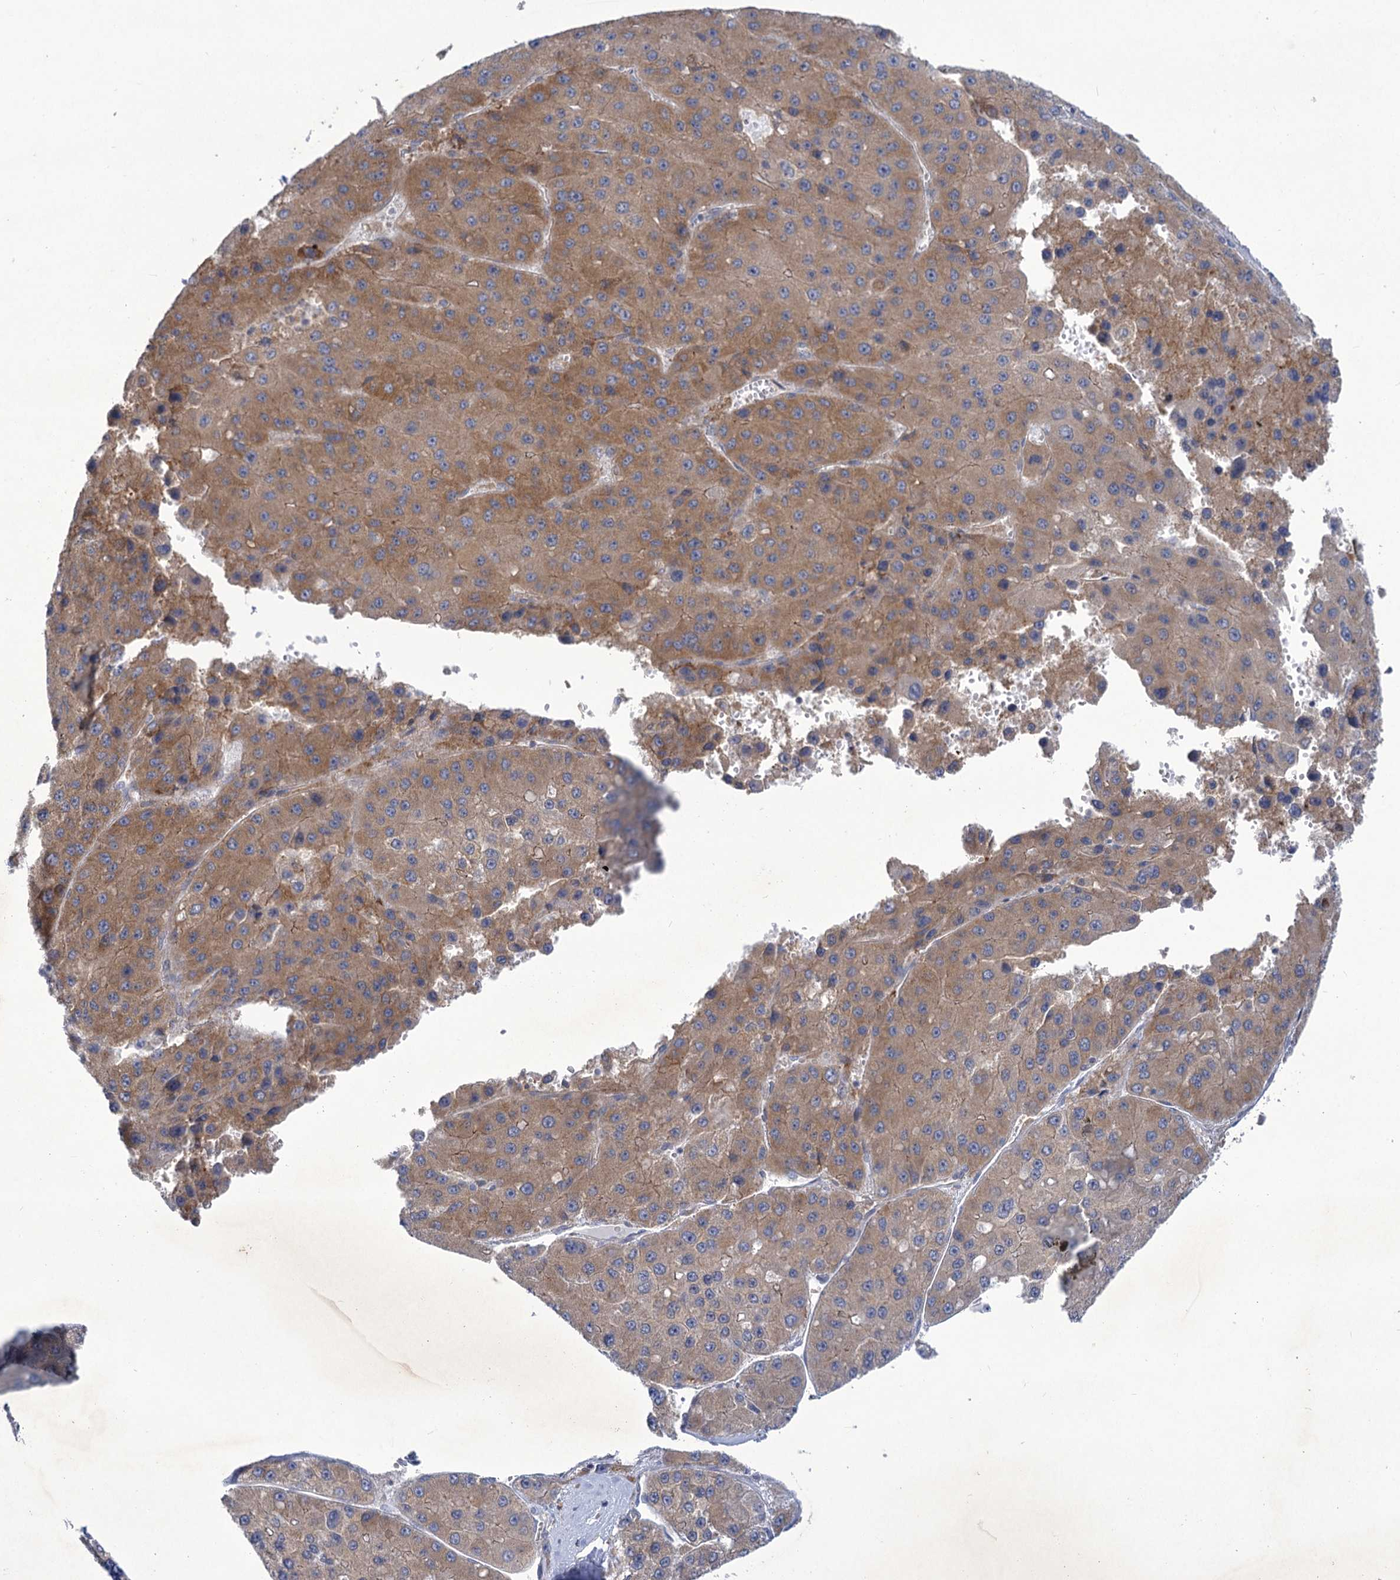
{"staining": {"intensity": "moderate", "quantity": "25%-75%", "location": "cytoplasmic/membranous"}, "tissue": "liver cancer", "cell_type": "Tumor cells", "image_type": "cancer", "snomed": [{"axis": "morphology", "description": "Carcinoma, Hepatocellular, NOS"}, {"axis": "topography", "description": "Liver"}], "caption": "Liver cancer (hepatocellular carcinoma) stained with a brown dye reveals moderate cytoplasmic/membranous positive expression in about 25%-75% of tumor cells.", "gene": "MBLAC2", "patient": {"sex": "female", "age": 73}}